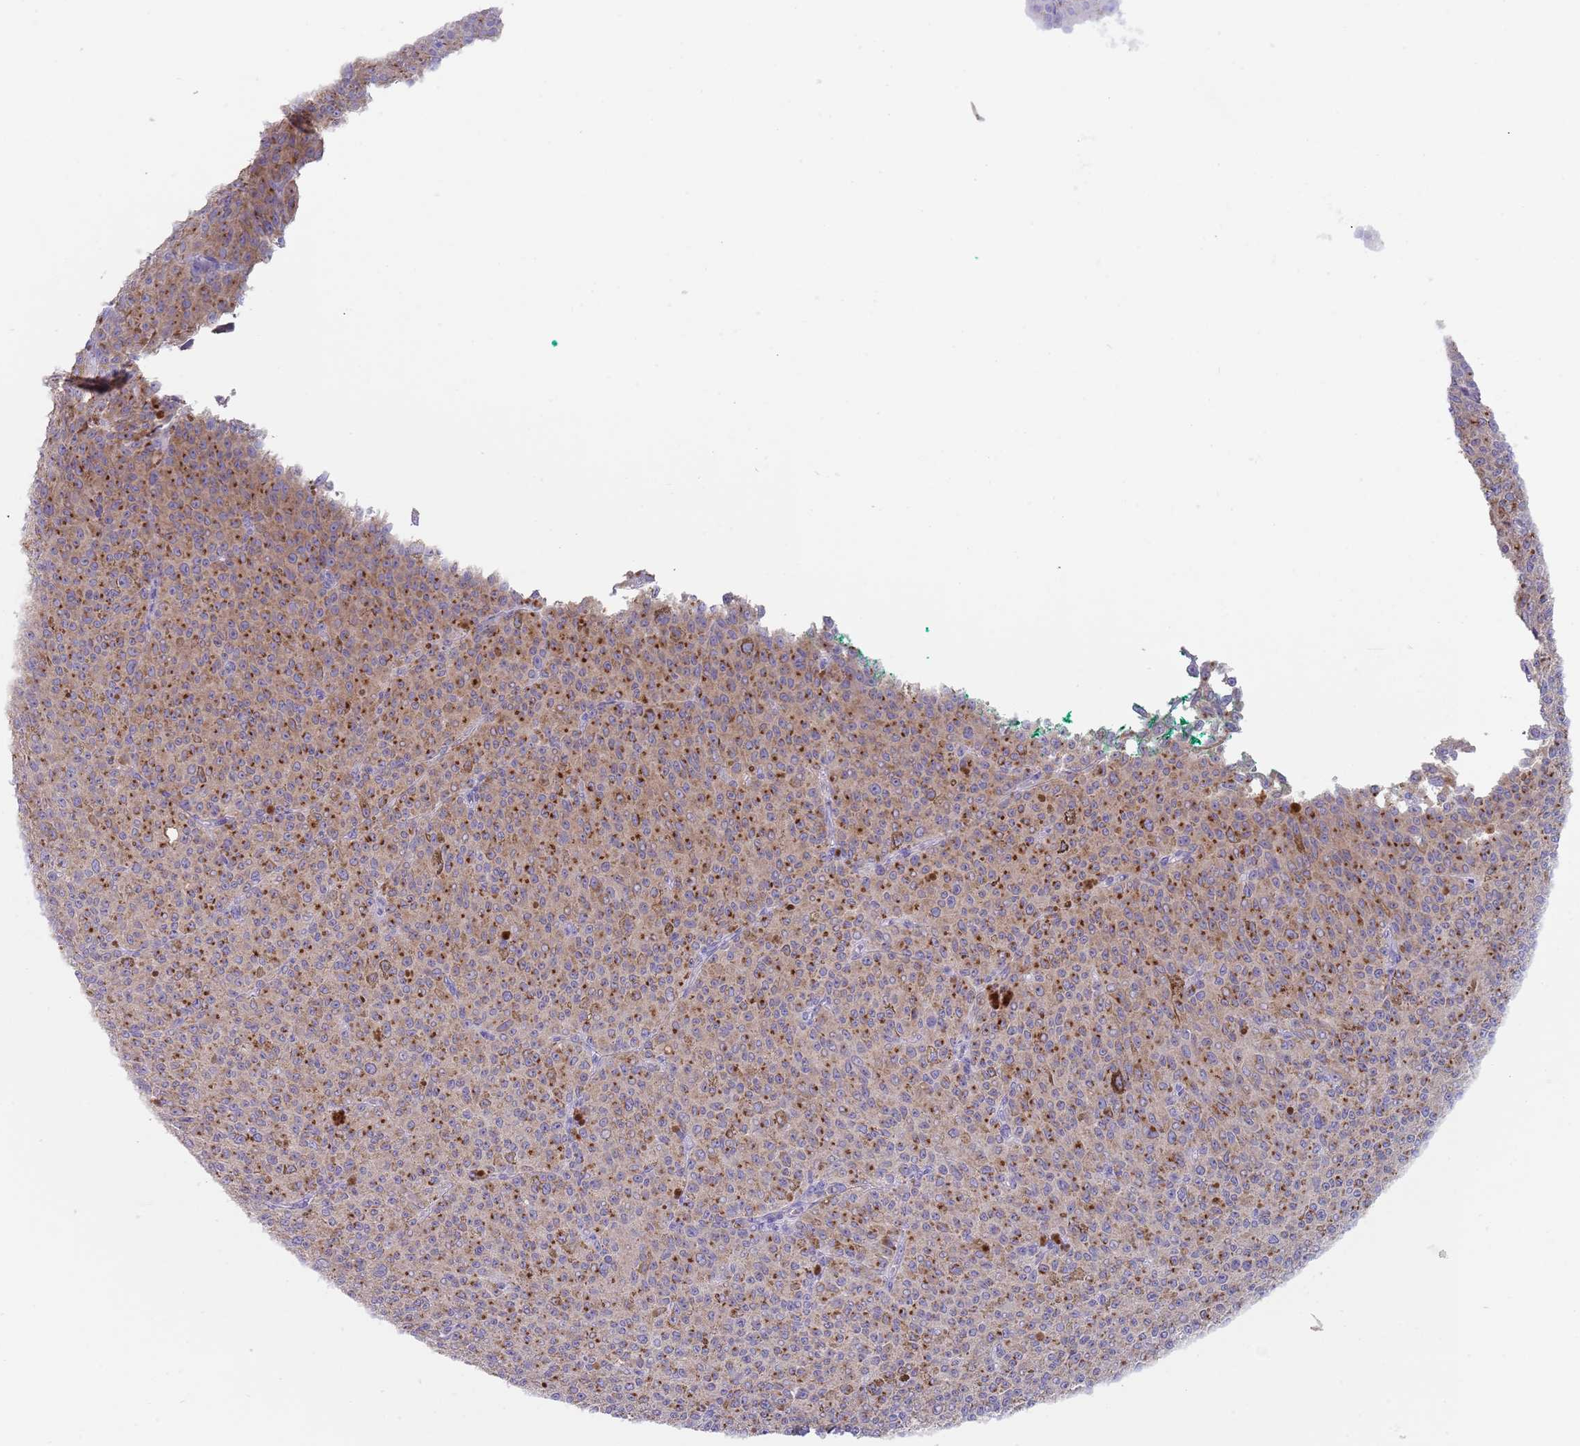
{"staining": {"intensity": "moderate", "quantity": "25%-75%", "location": "cytoplasmic/membranous"}, "tissue": "melanoma", "cell_type": "Tumor cells", "image_type": "cancer", "snomed": [{"axis": "morphology", "description": "Malignant melanoma, NOS"}, {"axis": "topography", "description": "Skin"}], "caption": "DAB (3,3'-diaminobenzidine) immunohistochemical staining of melanoma shows moderate cytoplasmic/membranous protein positivity in about 25%-75% of tumor cells.", "gene": "TMEM251", "patient": {"sex": "female", "age": 52}}